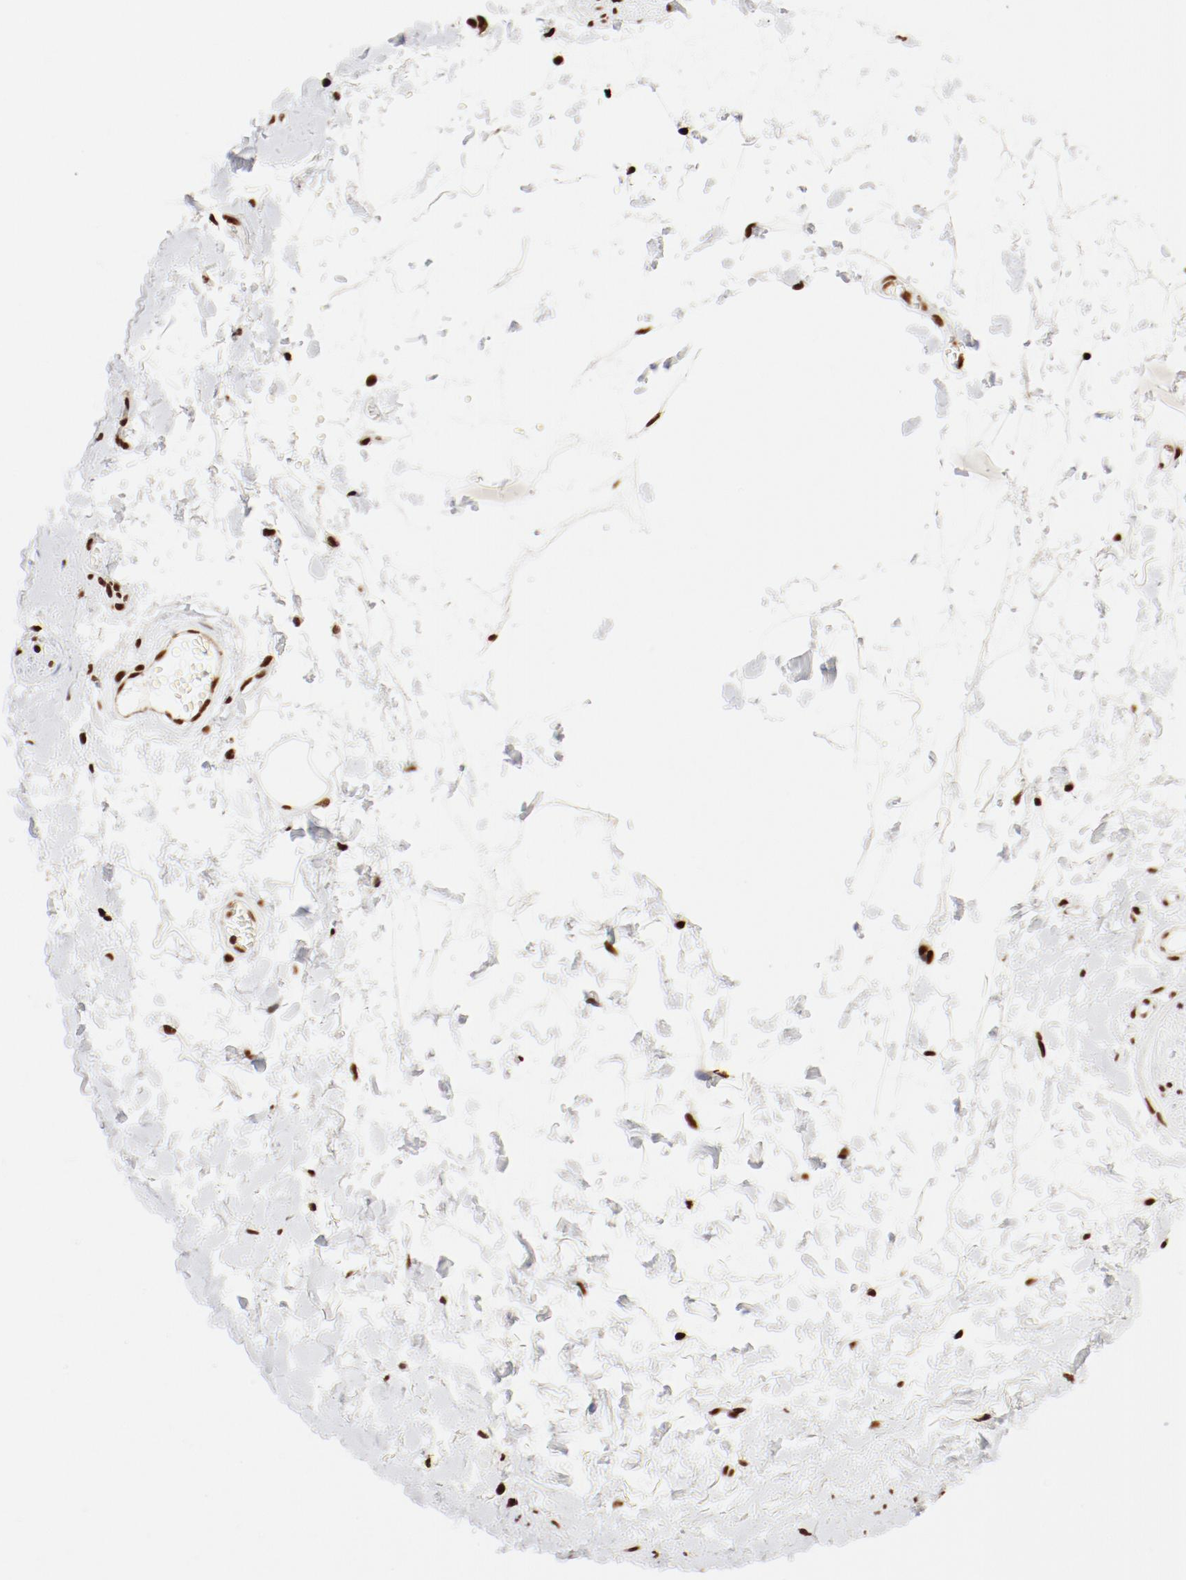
{"staining": {"intensity": "strong", "quantity": "25%-75%", "location": "nuclear"}, "tissue": "adipose tissue", "cell_type": "Adipocytes", "image_type": "normal", "snomed": [{"axis": "morphology", "description": "Normal tissue, NOS"}, {"axis": "morphology", "description": "Inflammation, NOS"}, {"axis": "topography", "description": "Salivary gland"}, {"axis": "topography", "description": "Peripheral nerve tissue"}], "caption": "A micrograph of human adipose tissue stained for a protein demonstrates strong nuclear brown staining in adipocytes. (IHC, brightfield microscopy, high magnification).", "gene": "CTBP1", "patient": {"sex": "female", "age": 75}}